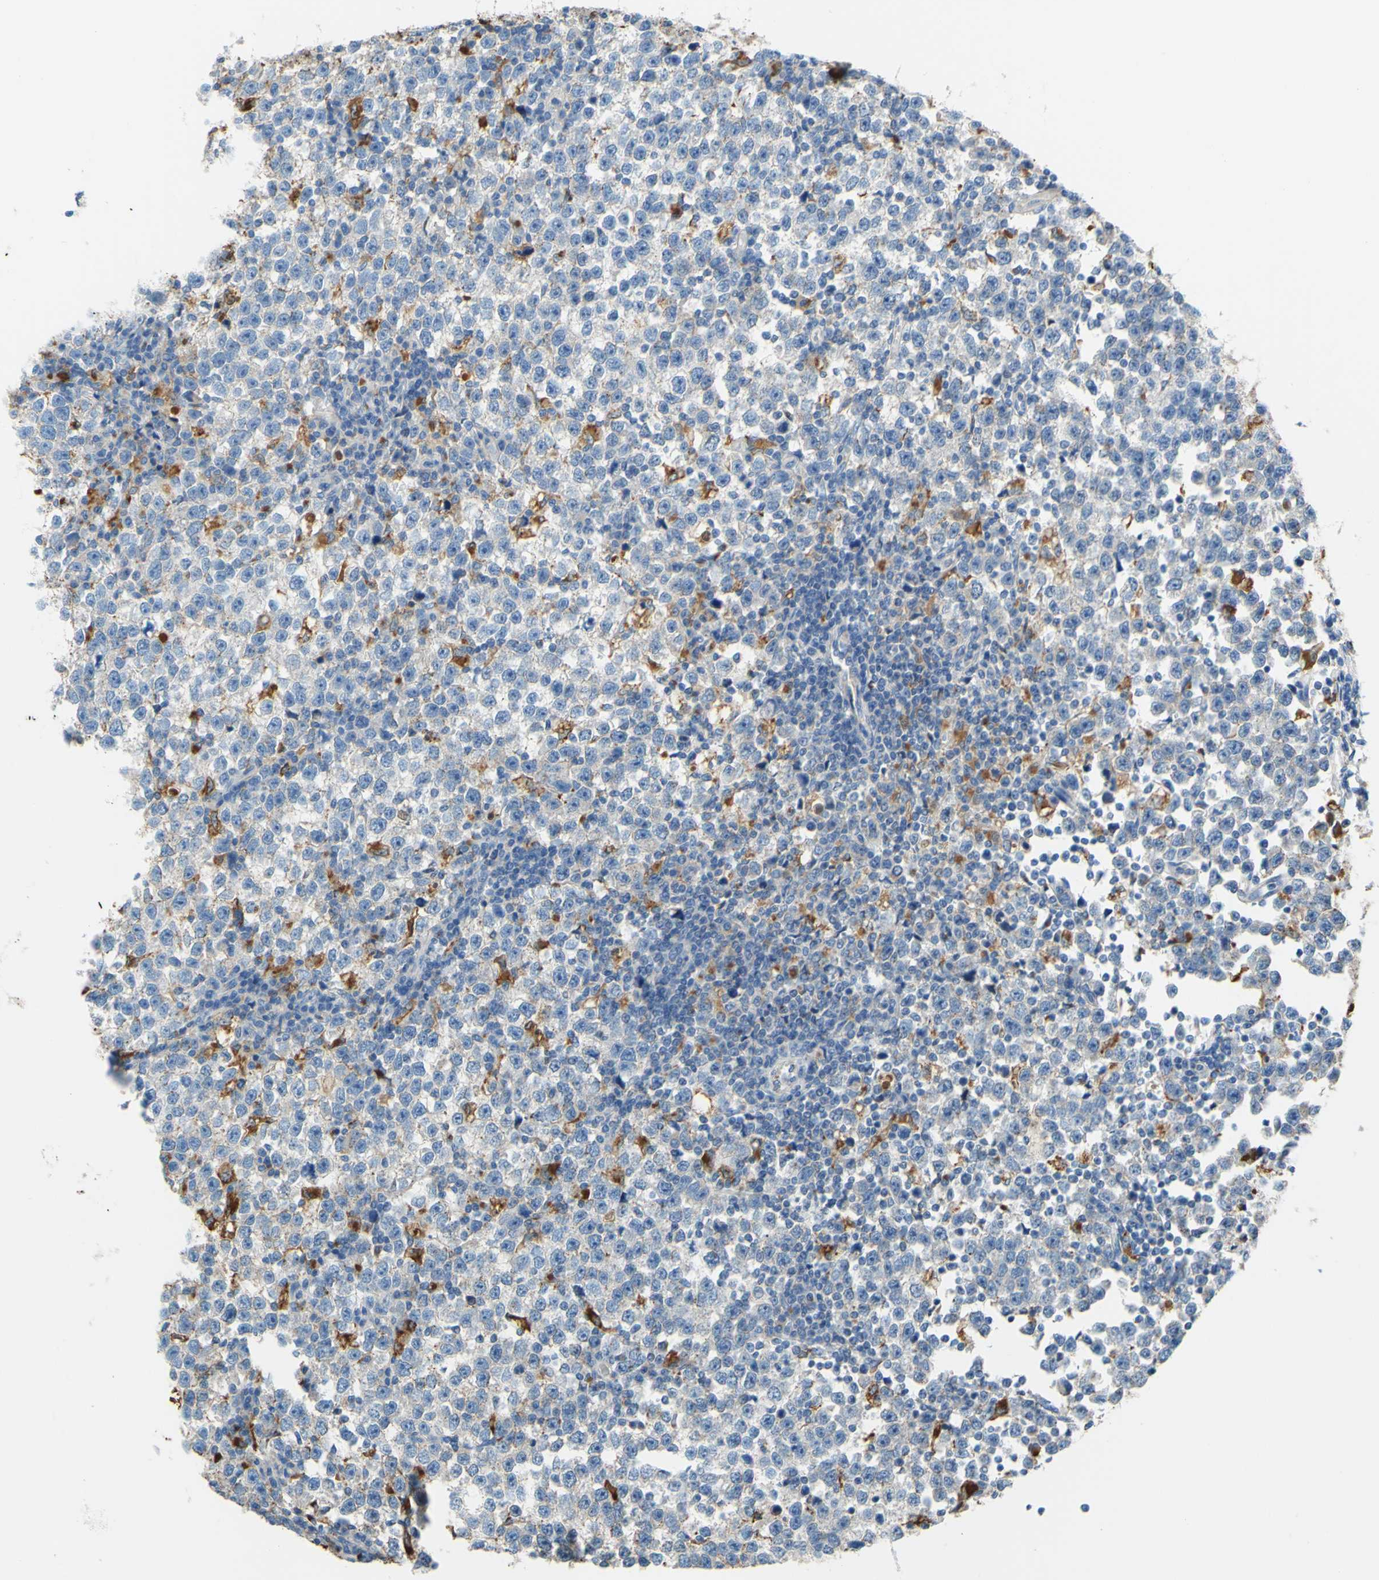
{"staining": {"intensity": "negative", "quantity": "none", "location": "none"}, "tissue": "testis cancer", "cell_type": "Tumor cells", "image_type": "cancer", "snomed": [{"axis": "morphology", "description": "Seminoma, NOS"}, {"axis": "topography", "description": "Testis"}], "caption": "High magnification brightfield microscopy of testis cancer (seminoma) stained with DAB (brown) and counterstained with hematoxylin (blue): tumor cells show no significant expression.", "gene": "CTSD", "patient": {"sex": "male", "age": 43}}